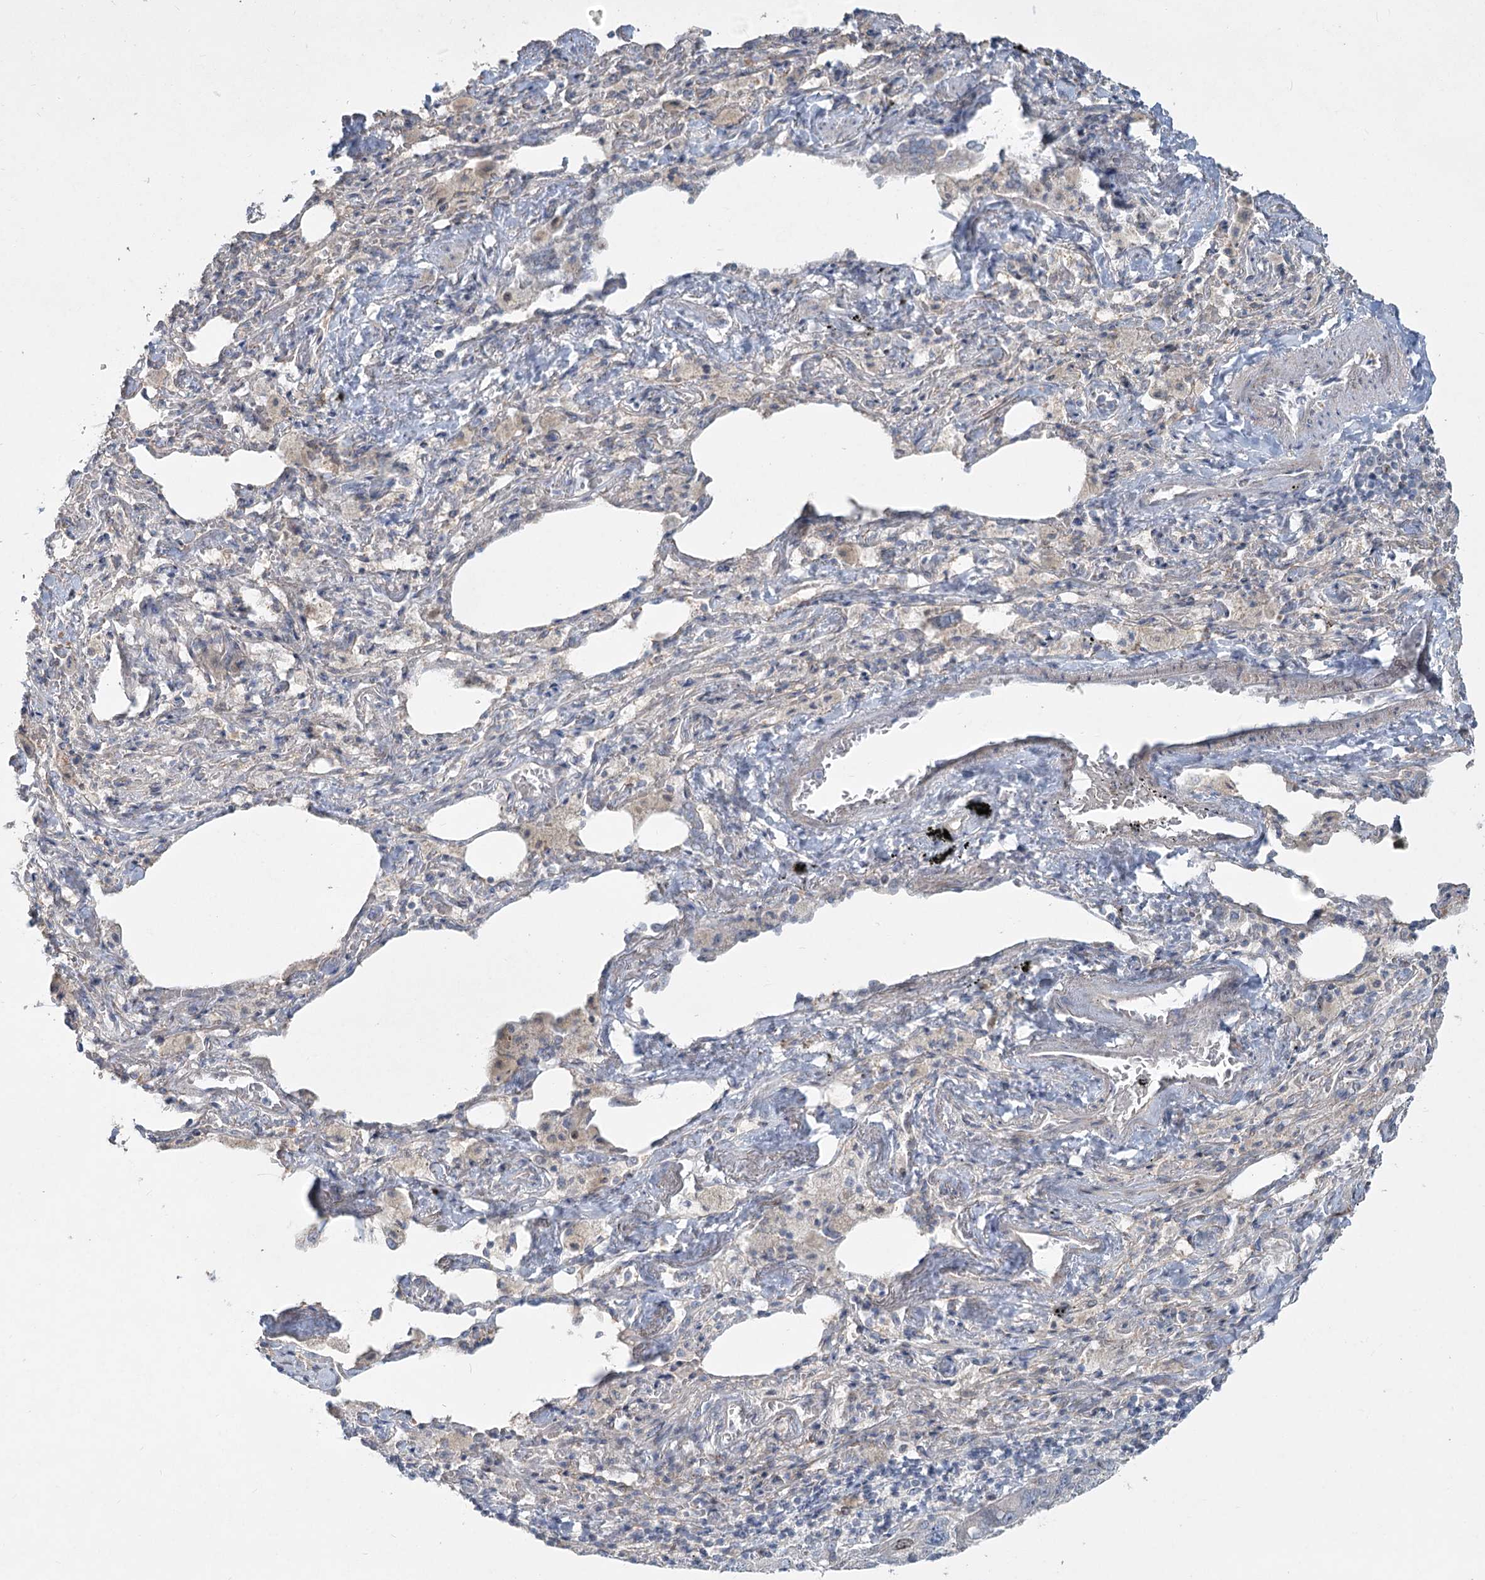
{"staining": {"intensity": "weak", "quantity": "<25%", "location": "cytoplasmic/membranous"}, "tissue": "lung cancer", "cell_type": "Tumor cells", "image_type": "cancer", "snomed": [{"axis": "morphology", "description": "Adenocarcinoma, NOS"}, {"axis": "topography", "description": "Lung"}], "caption": "Tumor cells show no significant protein staining in lung cancer.", "gene": "ABITRAM", "patient": {"sex": "female", "age": 51}}